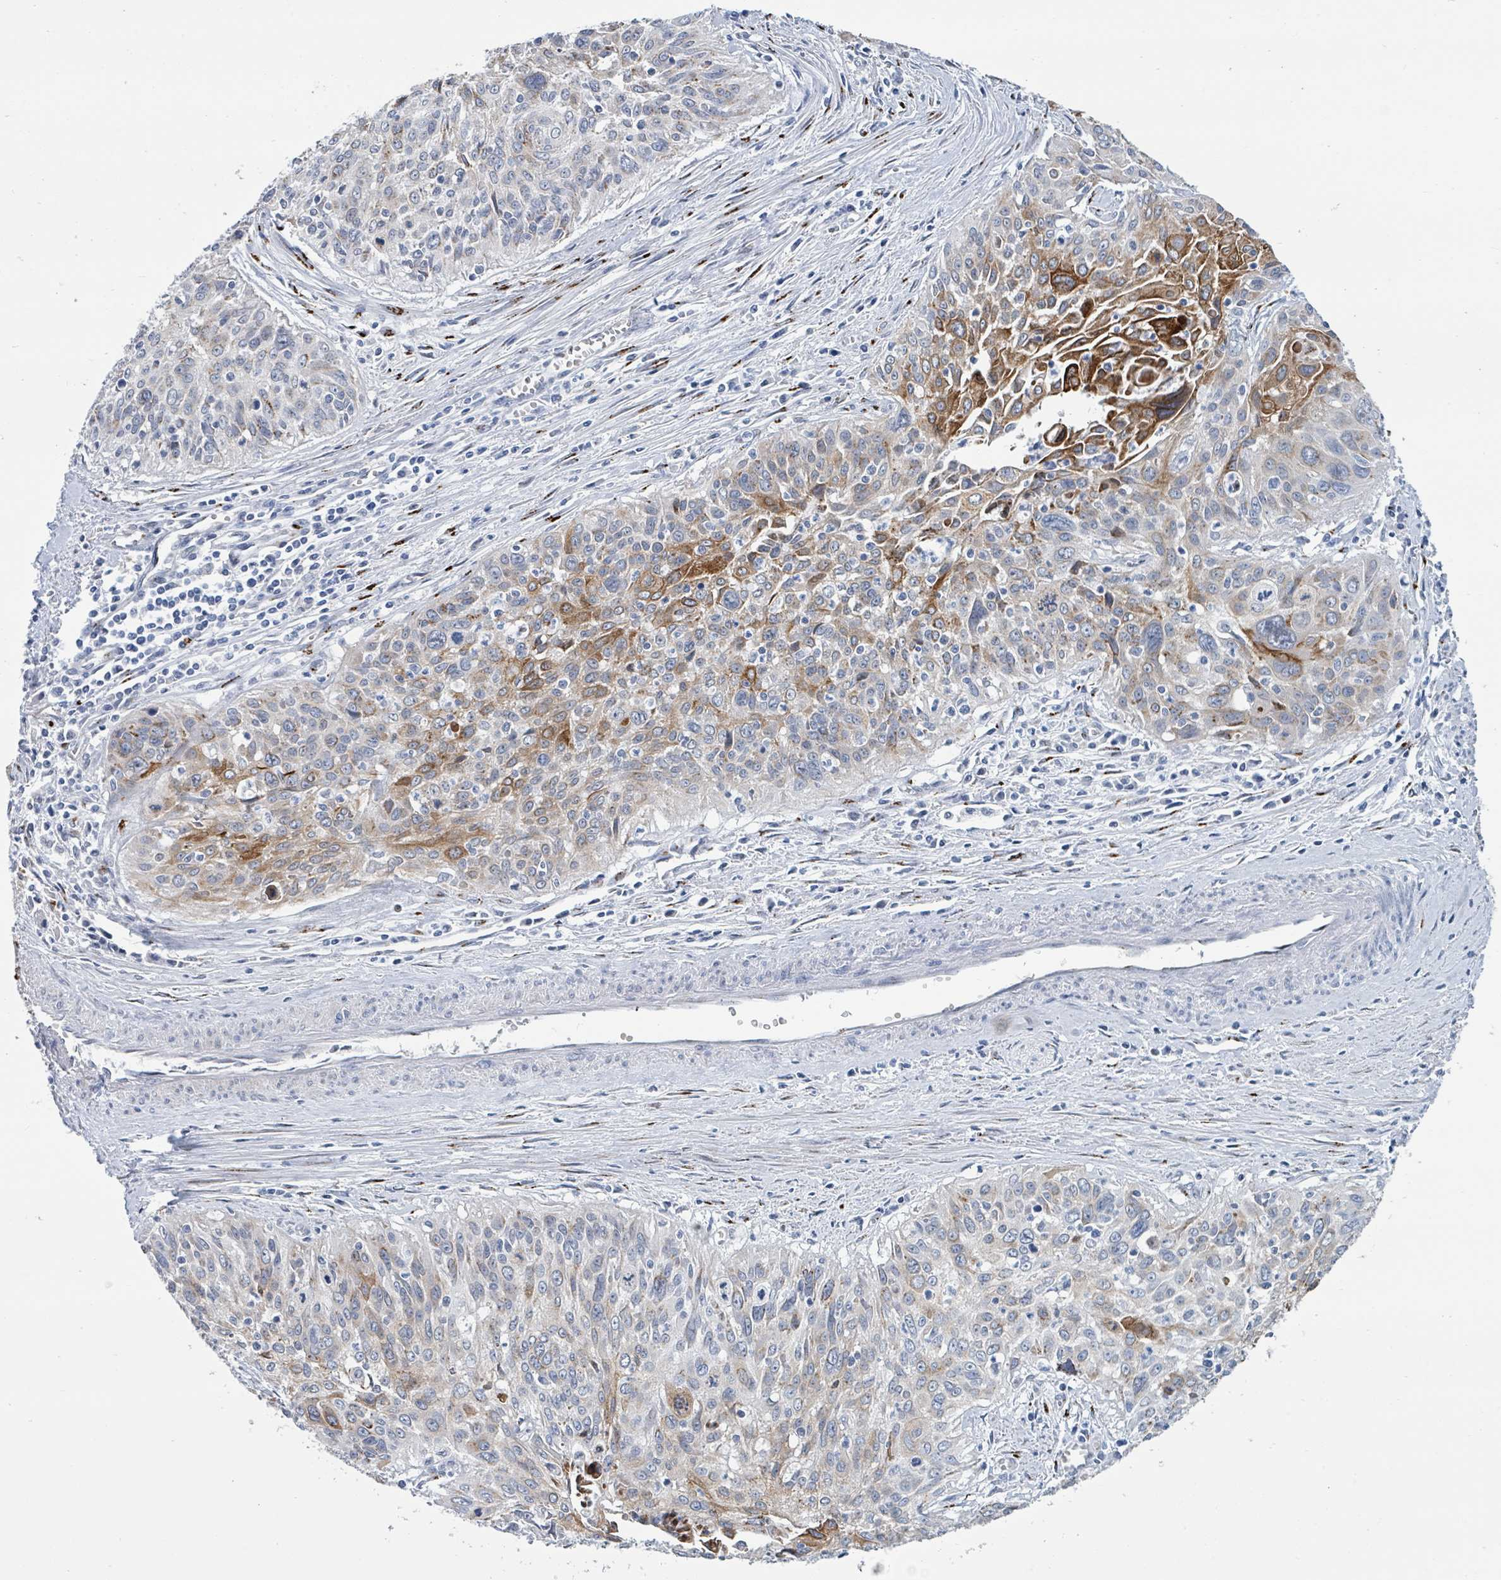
{"staining": {"intensity": "moderate", "quantity": "<25%", "location": "cytoplasmic/membranous"}, "tissue": "cervical cancer", "cell_type": "Tumor cells", "image_type": "cancer", "snomed": [{"axis": "morphology", "description": "Squamous cell carcinoma, NOS"}, {"axis": "topography", "description": "Cervix"}], "caption": "Protein expression analysis of cervical cancer exhibits moderate cytoplasmic/membranous positivity in about <25% of tumor cells.", "gene": "DCAF5", "patient": {"sex": "female", "age": 55}}